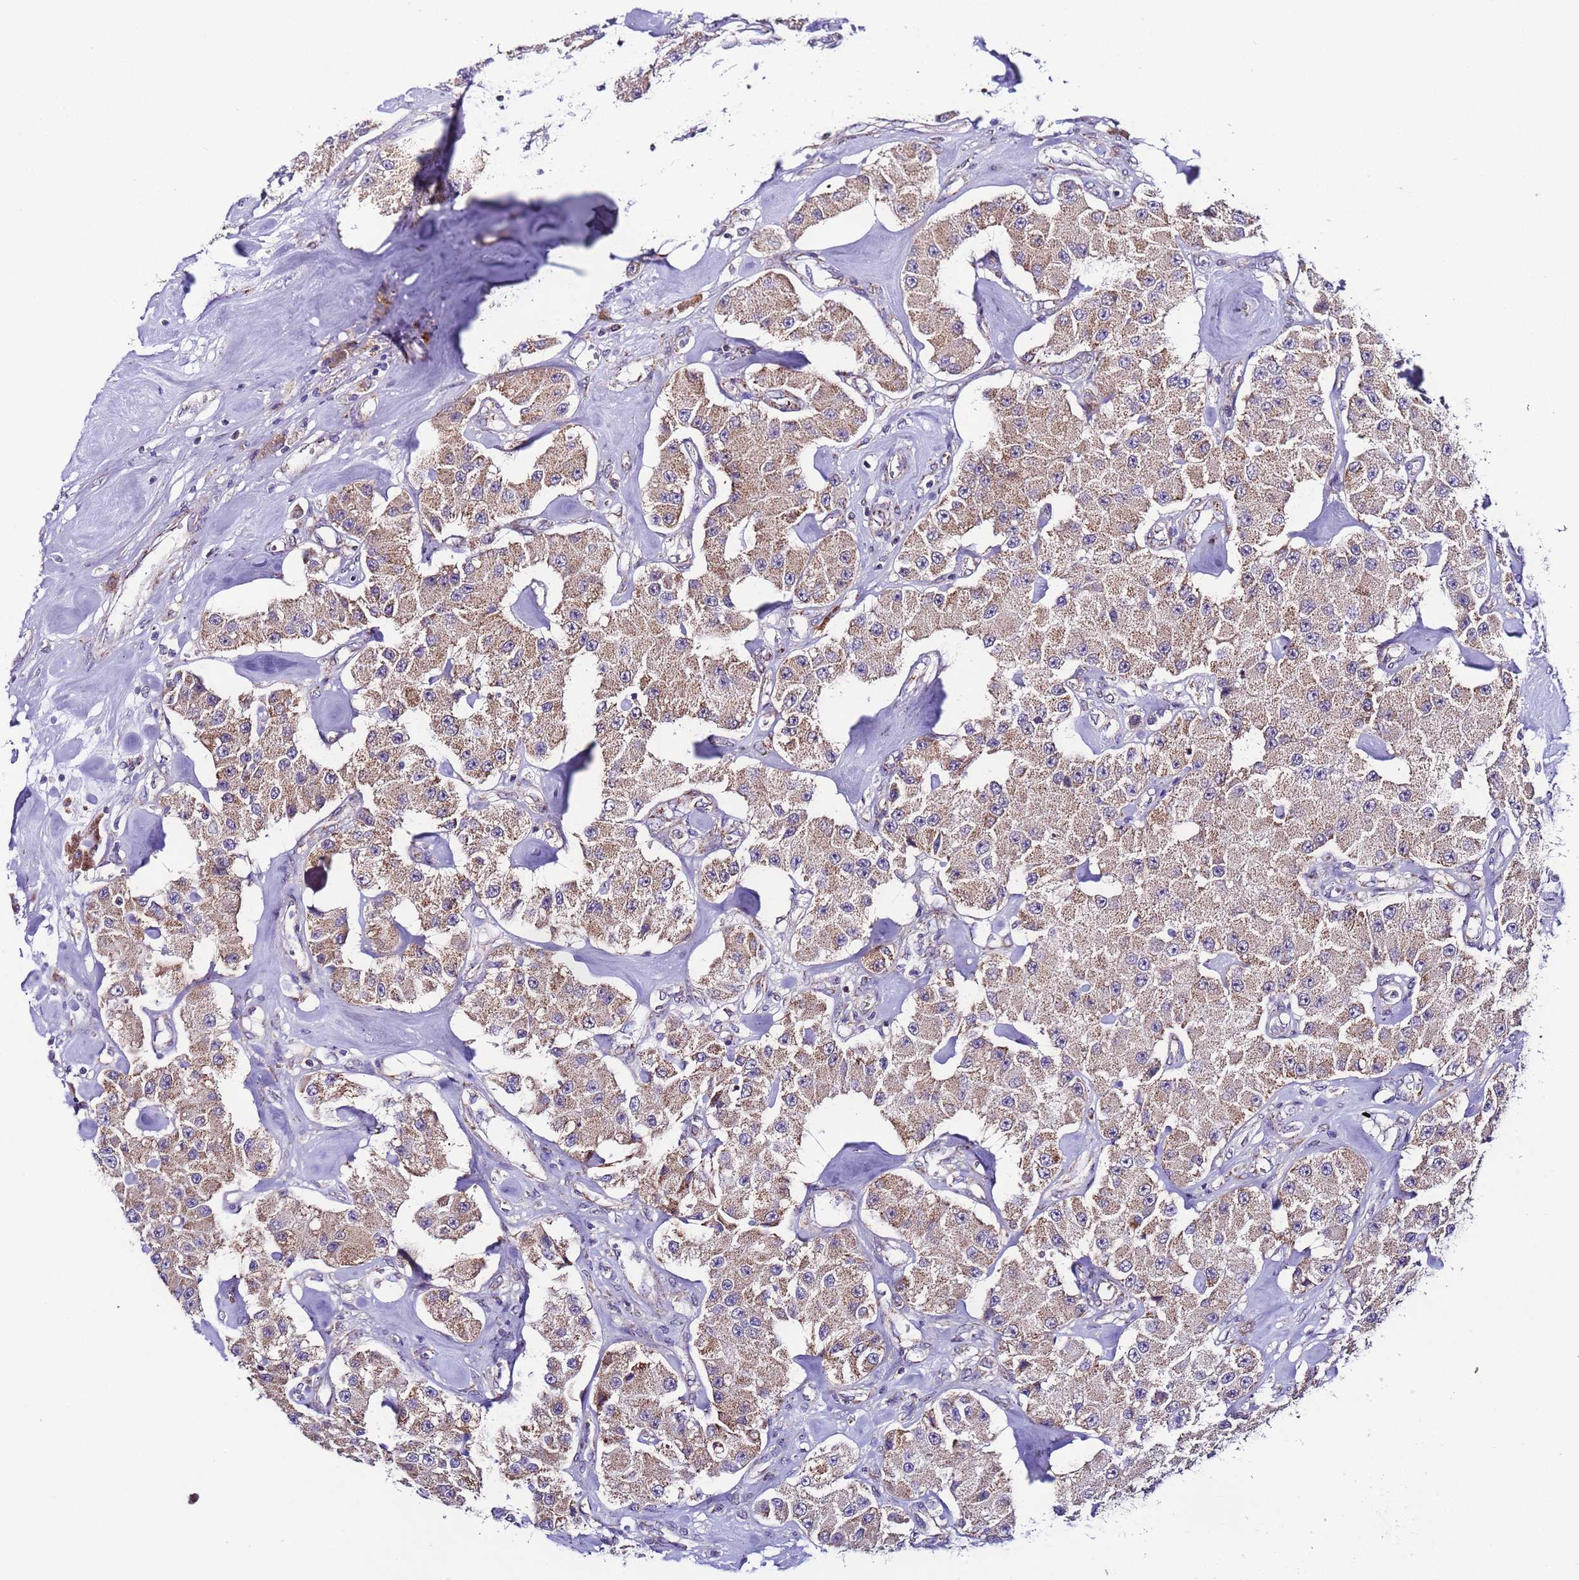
{"staining": {"intensity": "weak", "quantity": ">75%", "location": "cytoplasmic/membranous"}, "tissue": "carcinoid", "cell_type": "Tumor cells", "image_type": "cancer", "snomed": [{"axis": "morphology", "description": "Carcinoid, malignant, NOS"}, {"axis": "topography", "description": "Pancreas"}], "caption": "DAB (3,3'-diaminobenzidine) immunohistochemical staining of human malignant carcinoid demonstrates weak cytoplasmic/membranous protein positivity in approximately >75% of tumor cells. The staining was performed using DAB (3,3'-diaminobenzidine) to visualize the protein expression in brown, while the nuclei were stained in blue with hematoxylin (Magnification: 20x).", "gene": "UEVLD", "patient": {"sex": "male", "age": 41}}